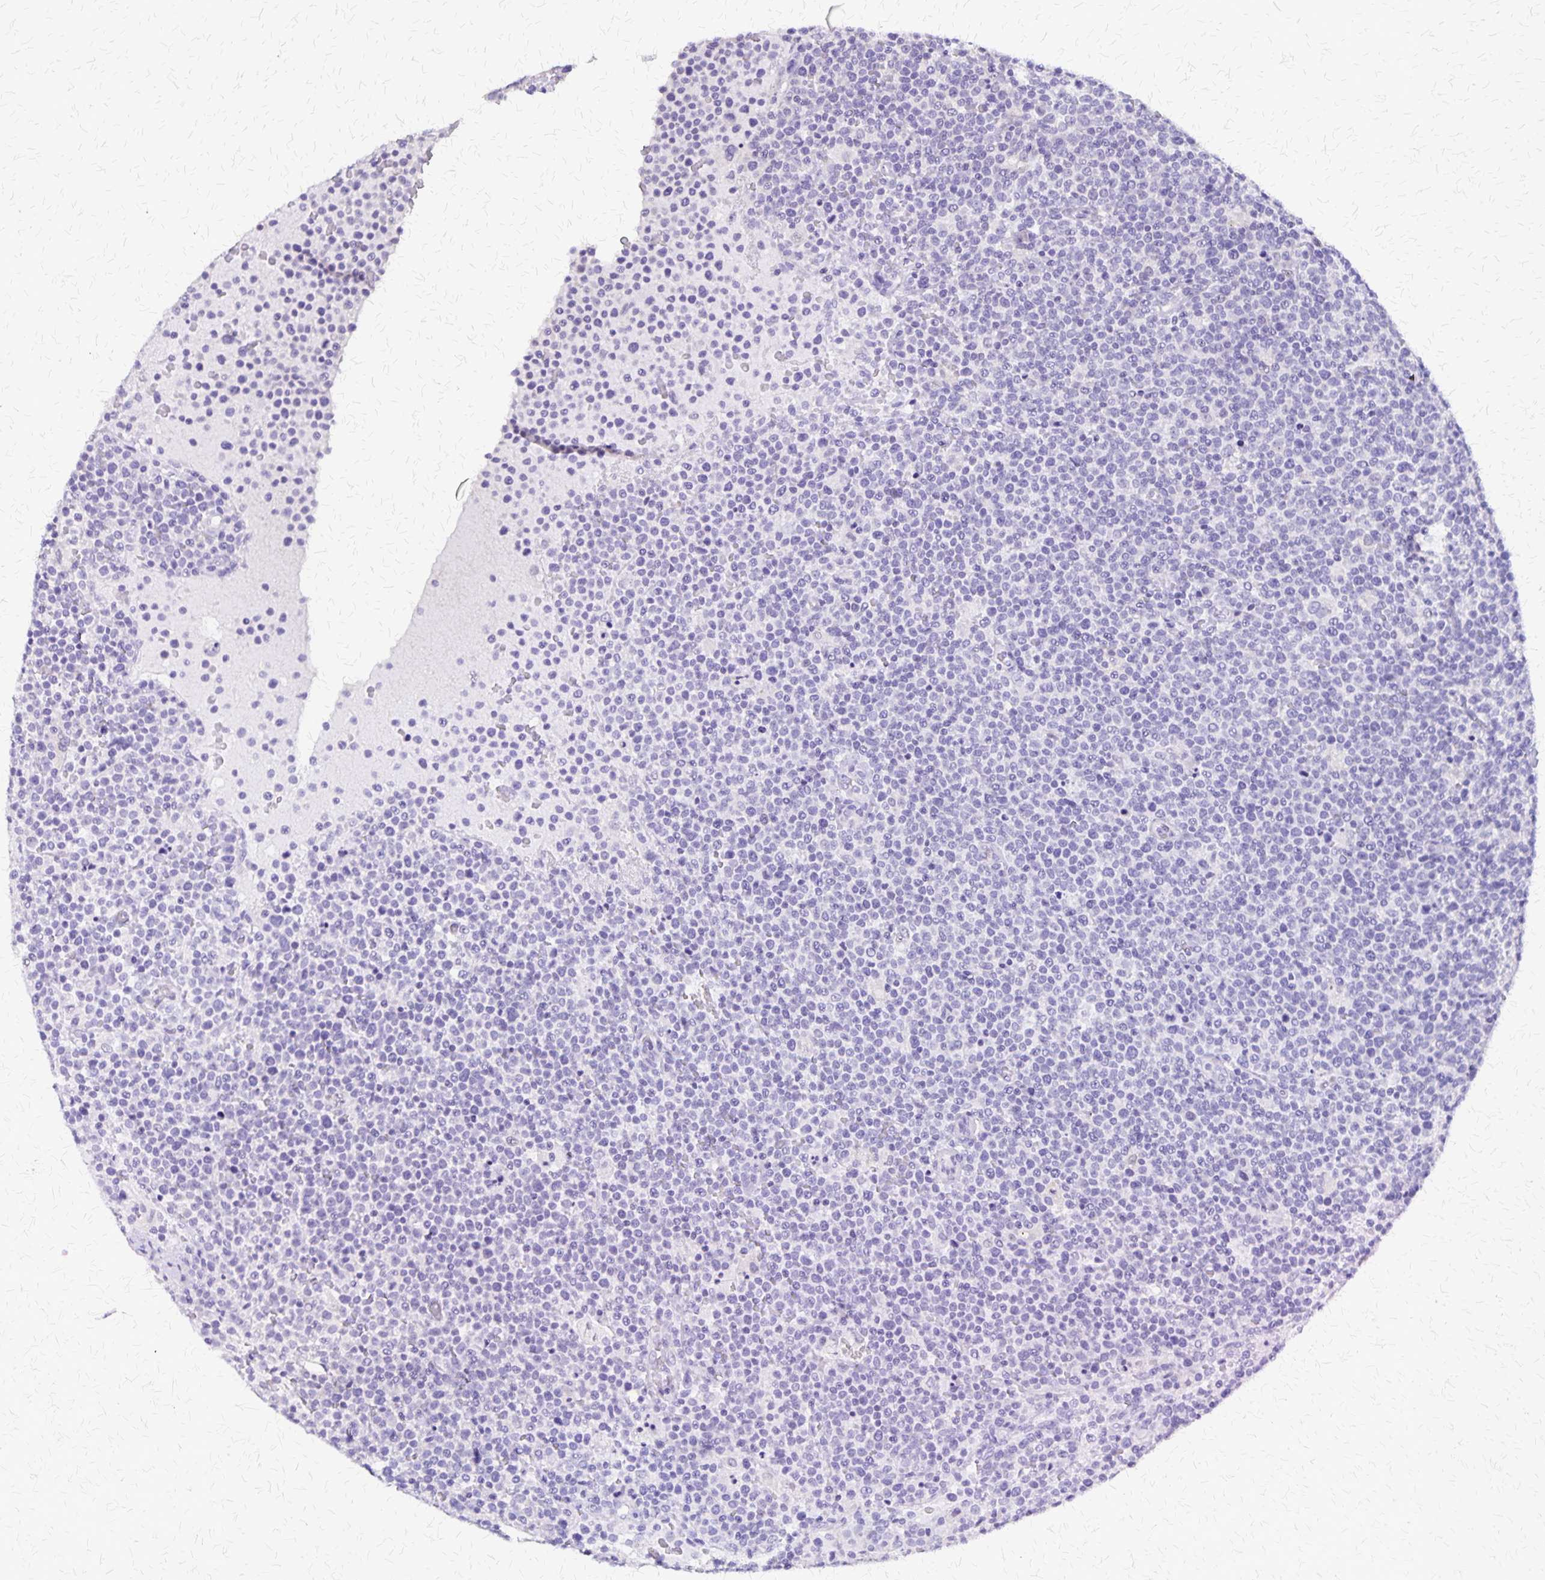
{"staining": {"intensity": "negative", "quantity": "none", "location": "none"}, "tissue": "lymphoma", "cell_type": "Tumor cells", "image_type": "cancer", "snomed": [{"axis": "morphology", "description": "Malignant lymphoma, non-Hodgkin's type, High grade"}, {"axis": "topography", "description": "Lymph node"}], "caption": "Immunohistochemical staining of human malignant lymphoma, non-Hodgkin's type (high-grade) exhibits no significant positivity in tumor cells.", "gene": "SI", "patient": {"sex": "male", "age": 61}}